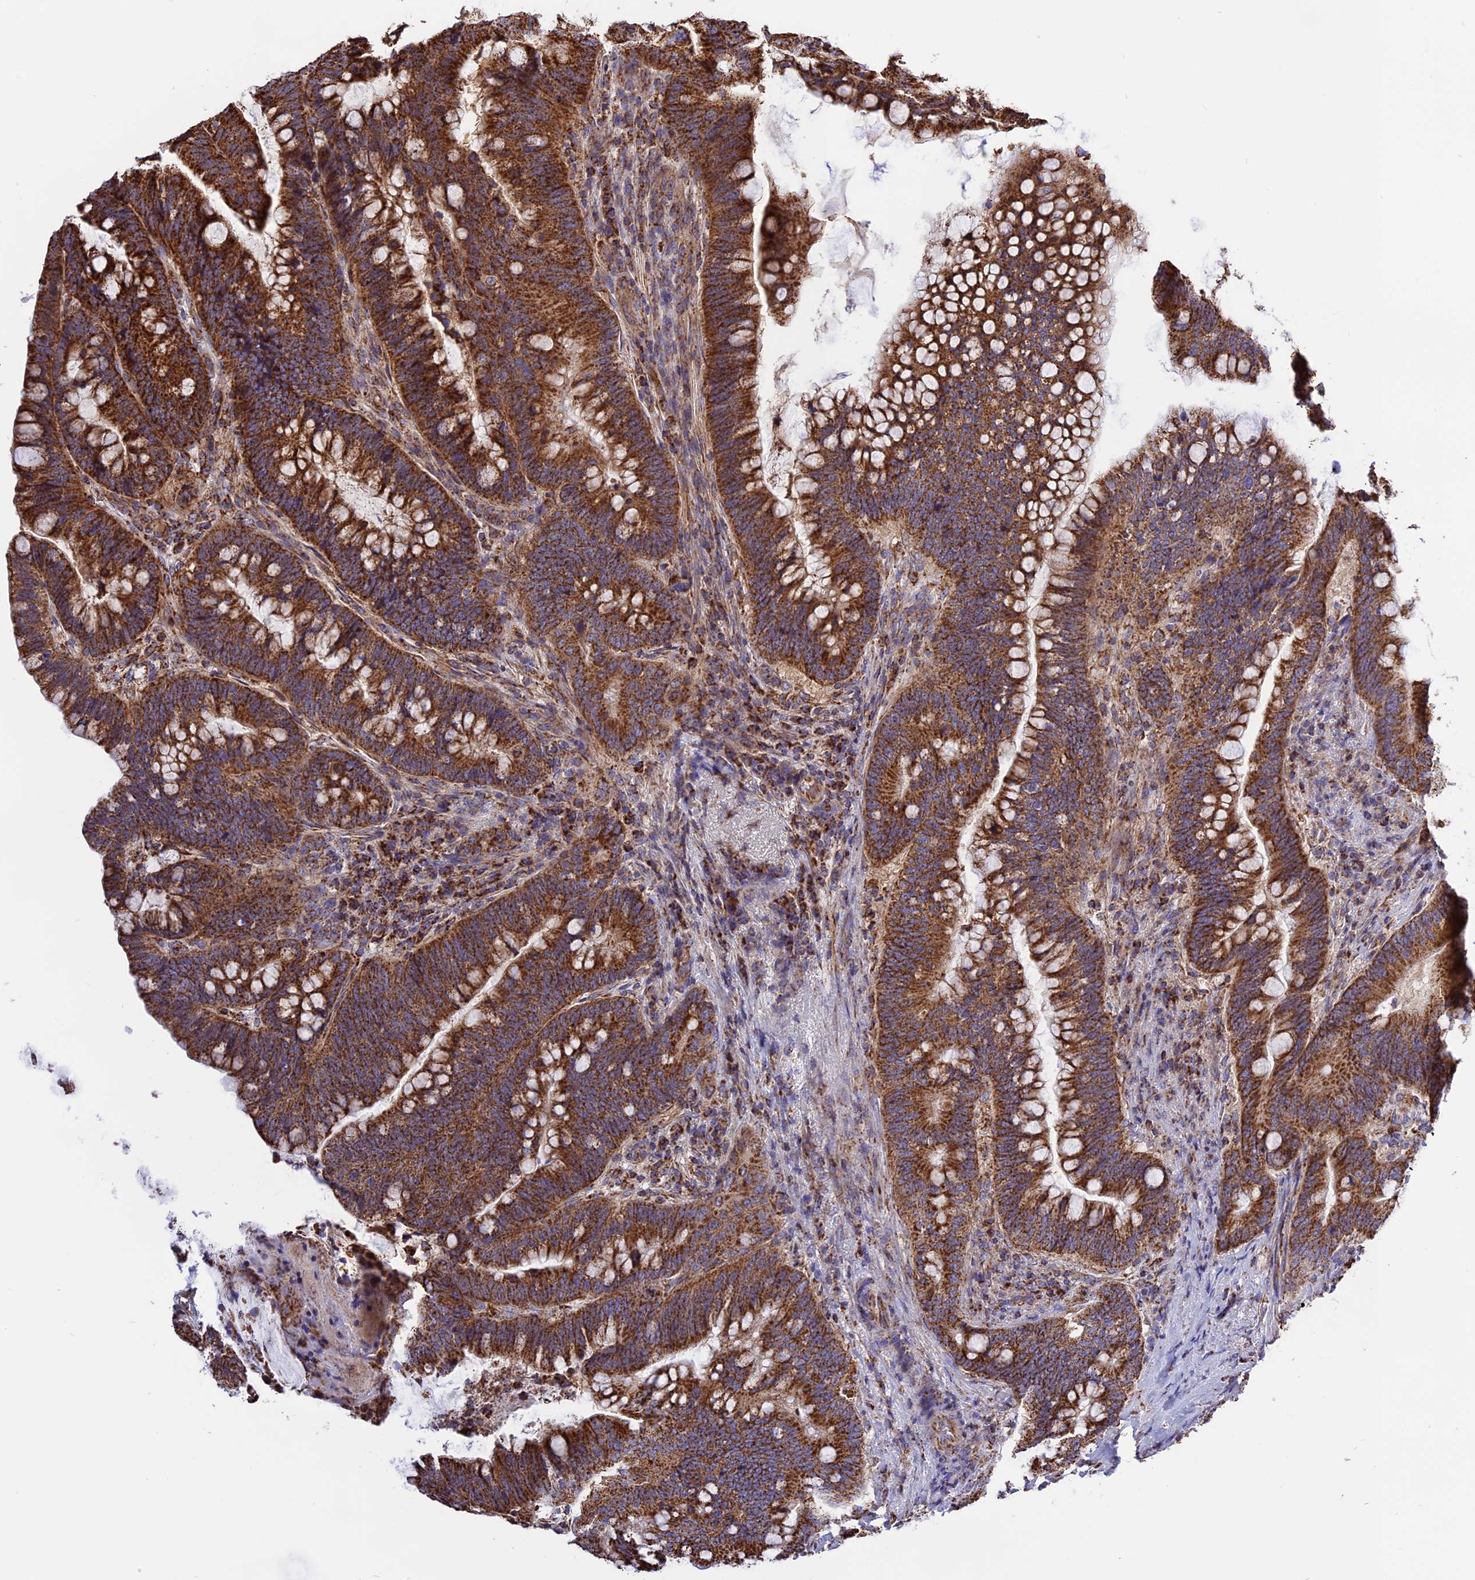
{"staining": {"intensity": "strong", "quantity": ">75%", "location": "cytoplasmic/membranous"}, "tissue": "colorectal cancer", "cell_type": "Tumor cells", "image_type": "cancer", "snomed": [{"axis": "morphology", "description": "Adenocarcinoma, NOS"}, {"axis": "topography", "description": "Colon"}], "caption": "Strong cytoplasmic/membranous staining for a protein is seen in about >75% of tumor cells of colorectal cancer (adenocarcinoma) using immunohistochemistry (IHC).", "gene": "TTC4", "patient": {"sex": "female", "age": 66}}